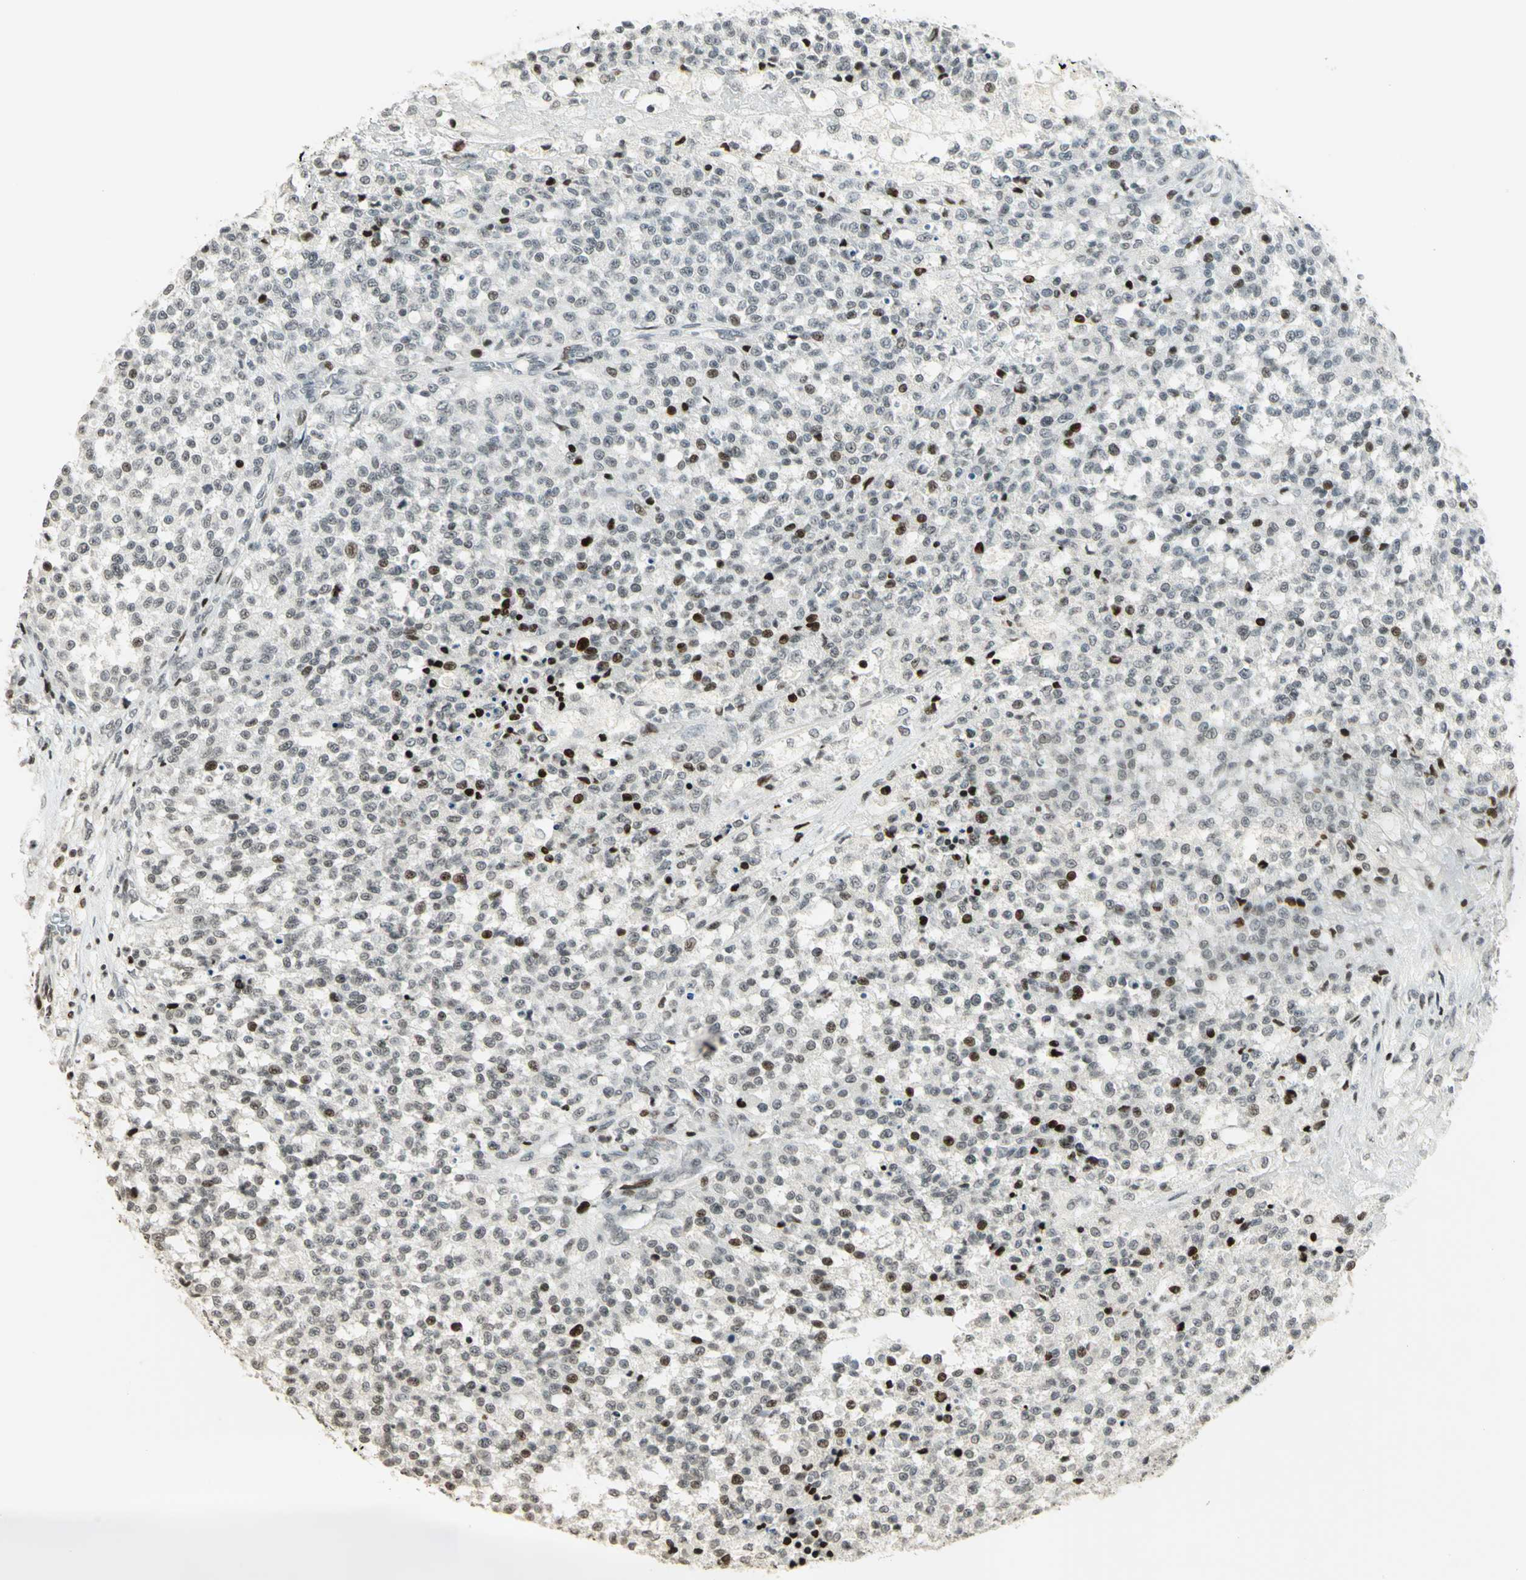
{"staining": {"intensity": "weak", "quantity": "<25%", "location": "nuclear"}, "tissue": "testis cancer", "cell_type": "Tumor cells", "image_type": "cancer", "snomed": [{"axis": "morphology", "description": "Seminoma, NOS"}, {"axis": "topography", "description": "Testis"}], "caption": "DAB (3,3'-diaminobenzidine) immunohistochemical staining of testis cancer demonstrates no significant positivity in tumor cells.", "gene": "KDM1A", "patient": {"sex": "male", "age": 59}}